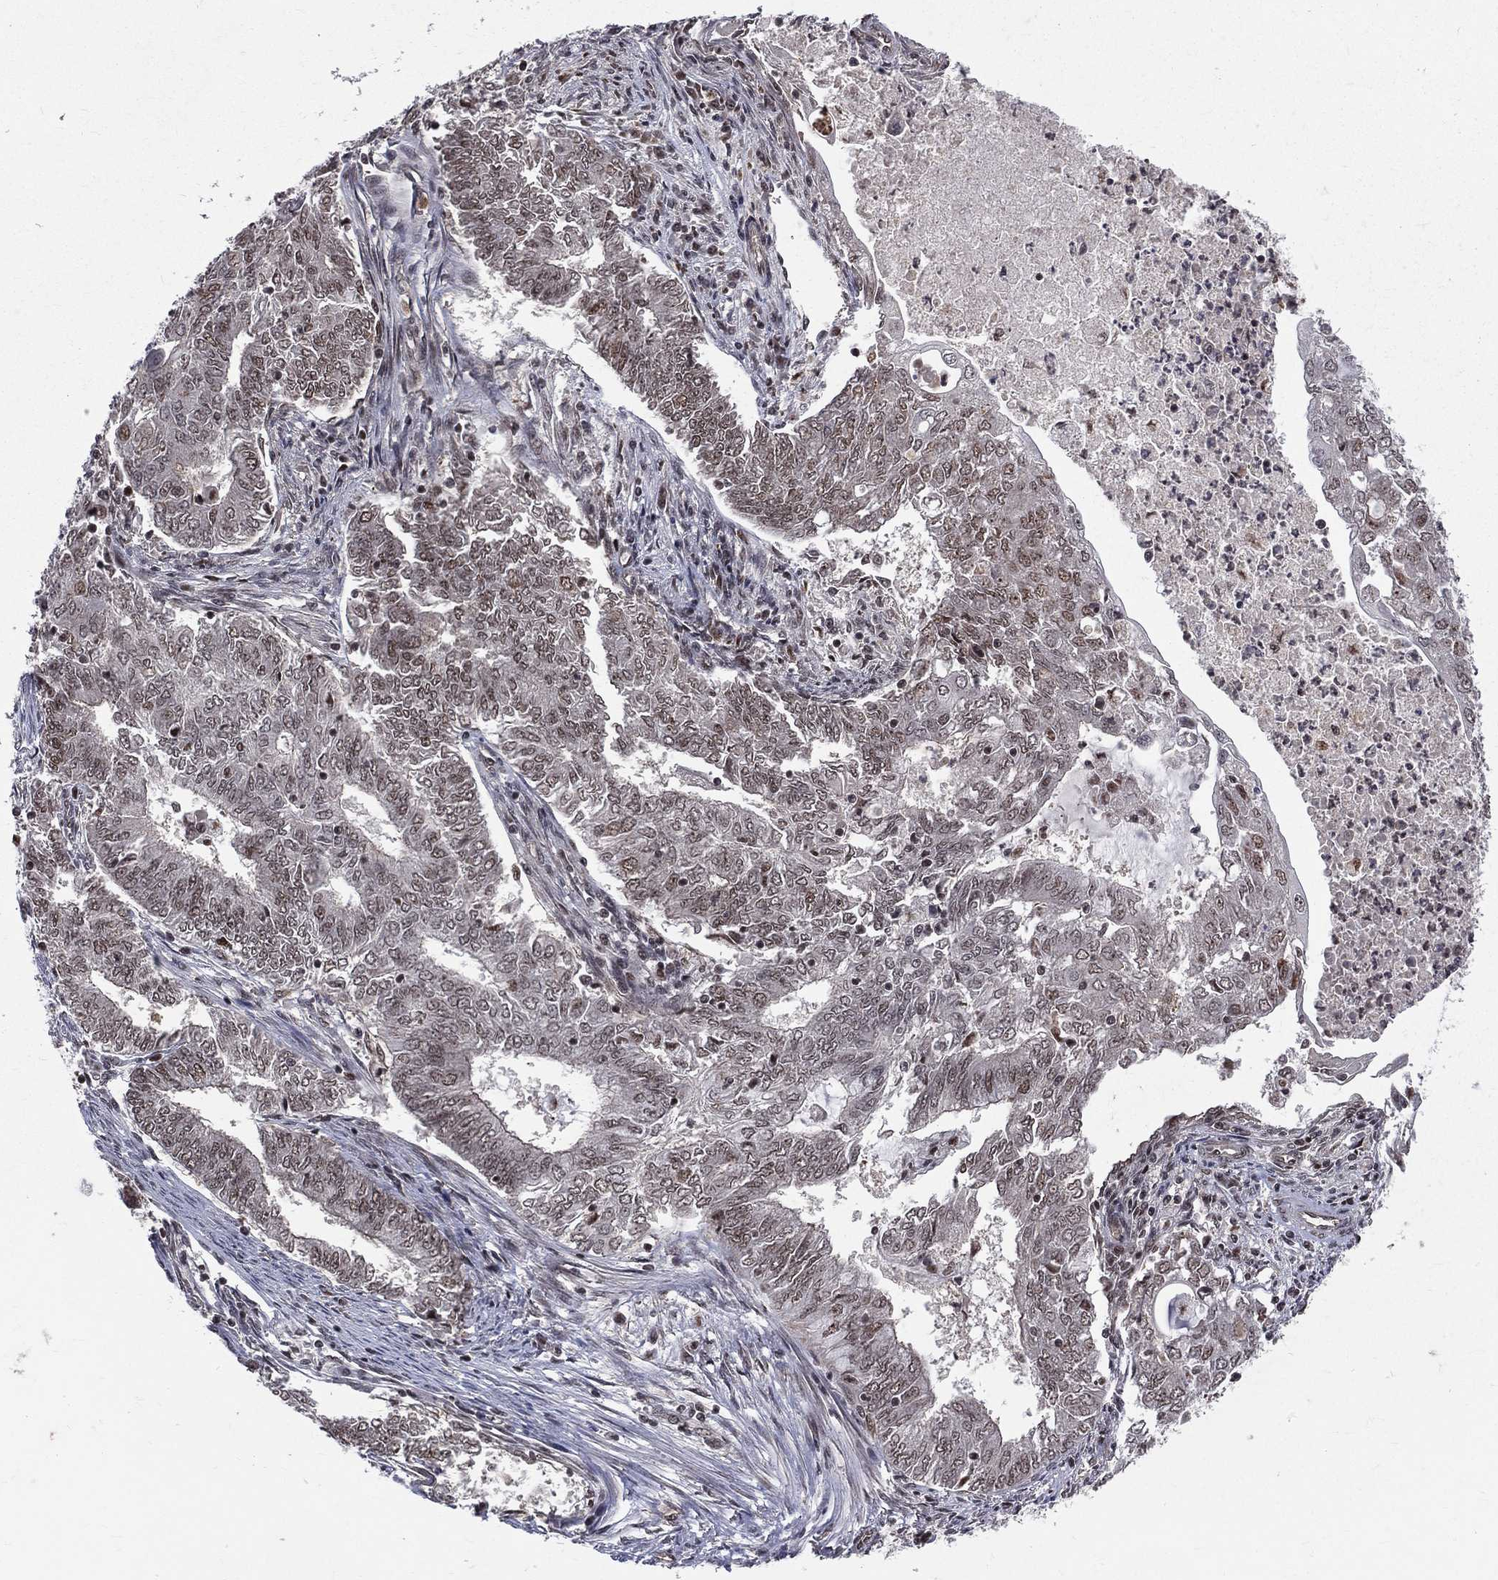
{"staining": {"intensity": "weak", "quantity": "25%-75%", "location": "nuclear"}, "tissue": "endometrial cancer", "cell_type": "Tumor cells", "image_type": "cancer", "snomed": [{"axis": "morphology", "description": "Adenocarcinoma, NOS"}, {"axis": "topography", "description": "Endometrium"}], "caption": "DAB (3,3'-diaminobenzidine) immunohistochemical staining of endometrial adenocarcinoma exhibits weak nuclear protein positivity in approximately 25%-75% of tumor cells. (Brightfield microscopy of DAB IHC at high magnification).", "gene": "SMC3", "patient": {"sex": "female", "age": 62}}